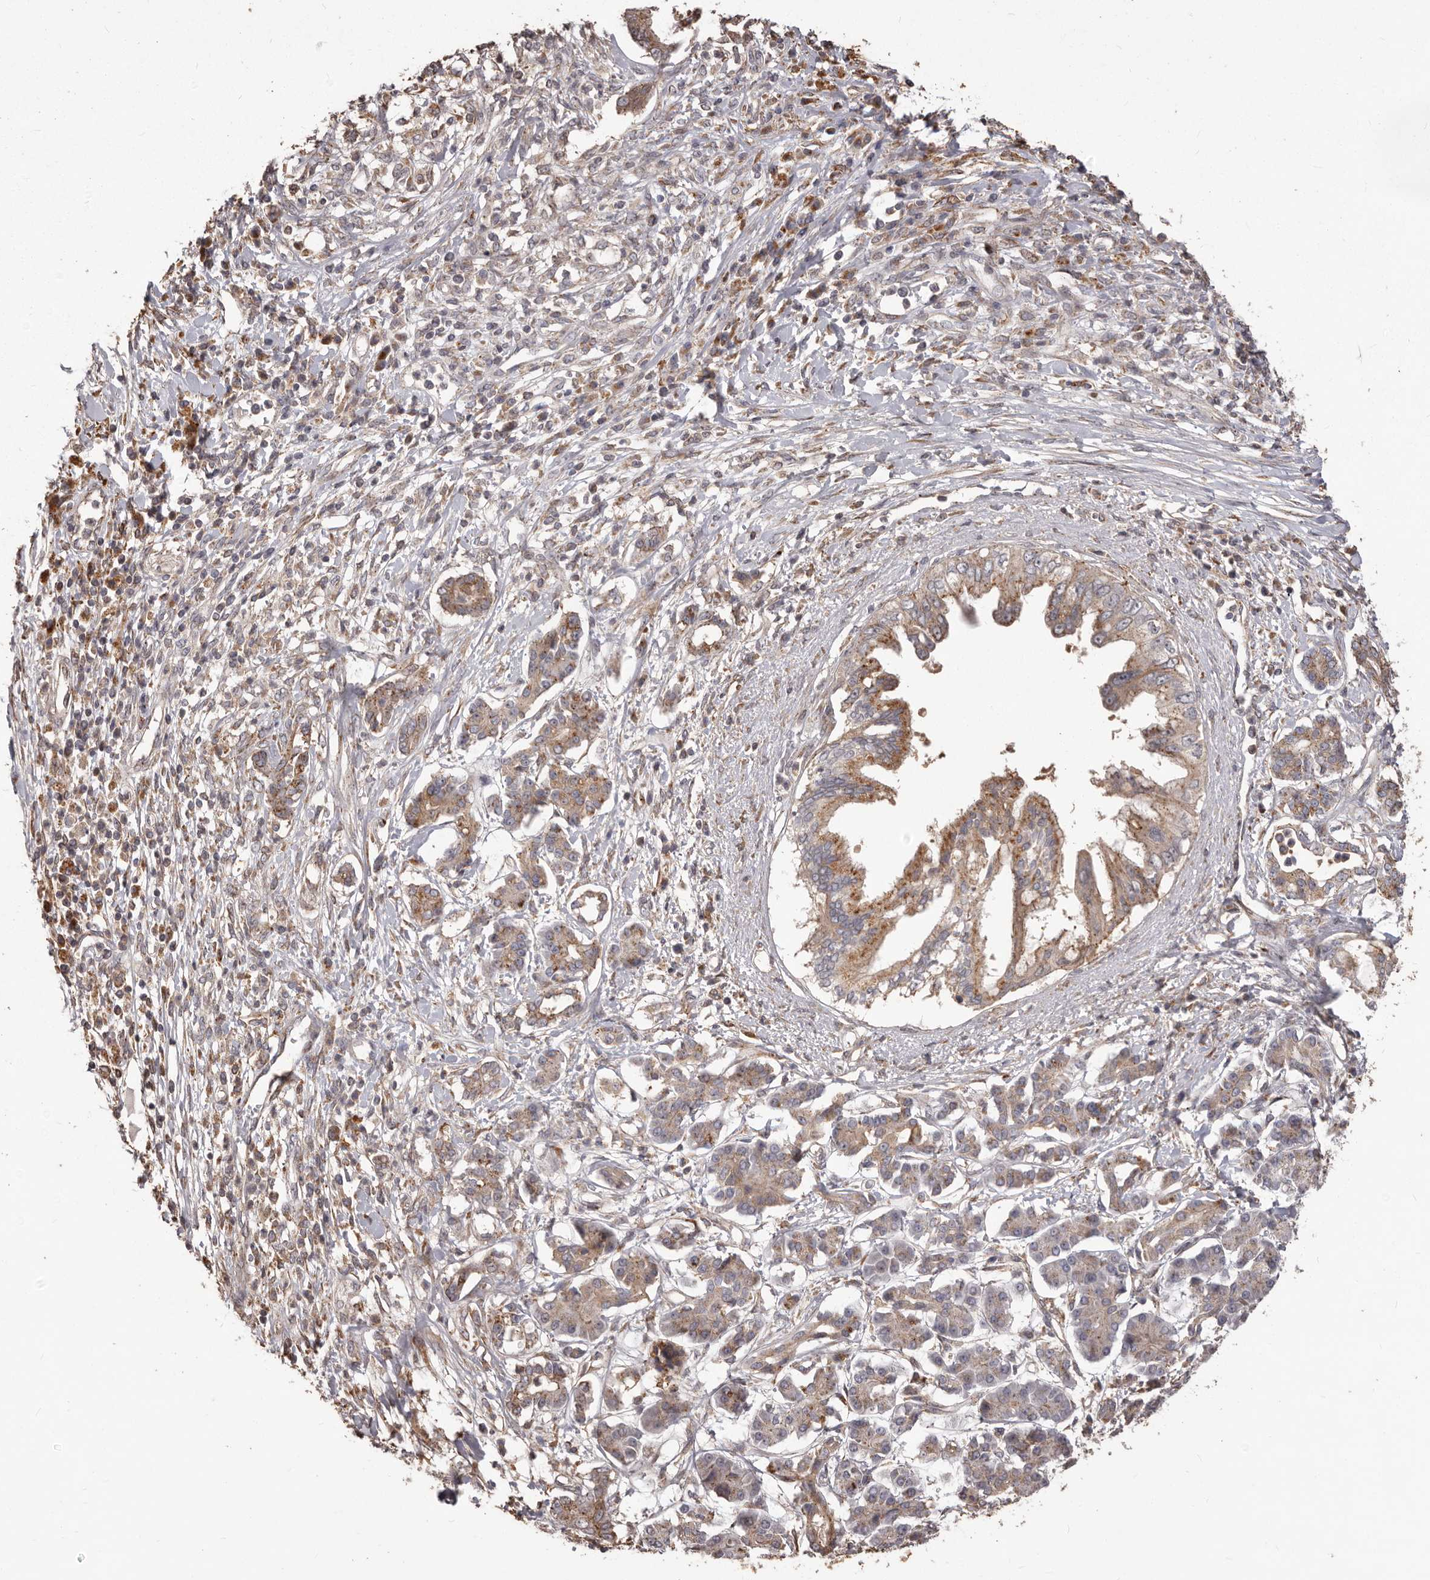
{"staining": {"intensity": "moderate", "quantity": ">75%", "location": "cytoplasmic/membranous"}, "tissue": "pancreatic cancer", "cell_type": "Tumor cells", "image_type": "cancer", "snomed": [{"axis": "morphology", "description": "Adenocarcinoma, NOS"}, {"axis": "topography", "description": "Pancreas"}], "caption": "Pancreatic cancer (adenocarcinoma) tissue reveals moderate cytoplasmic/membranous expression in about >75% of tumor cells", "gene": "MTO1", "patient": {"sex": "female", "age": 56}}